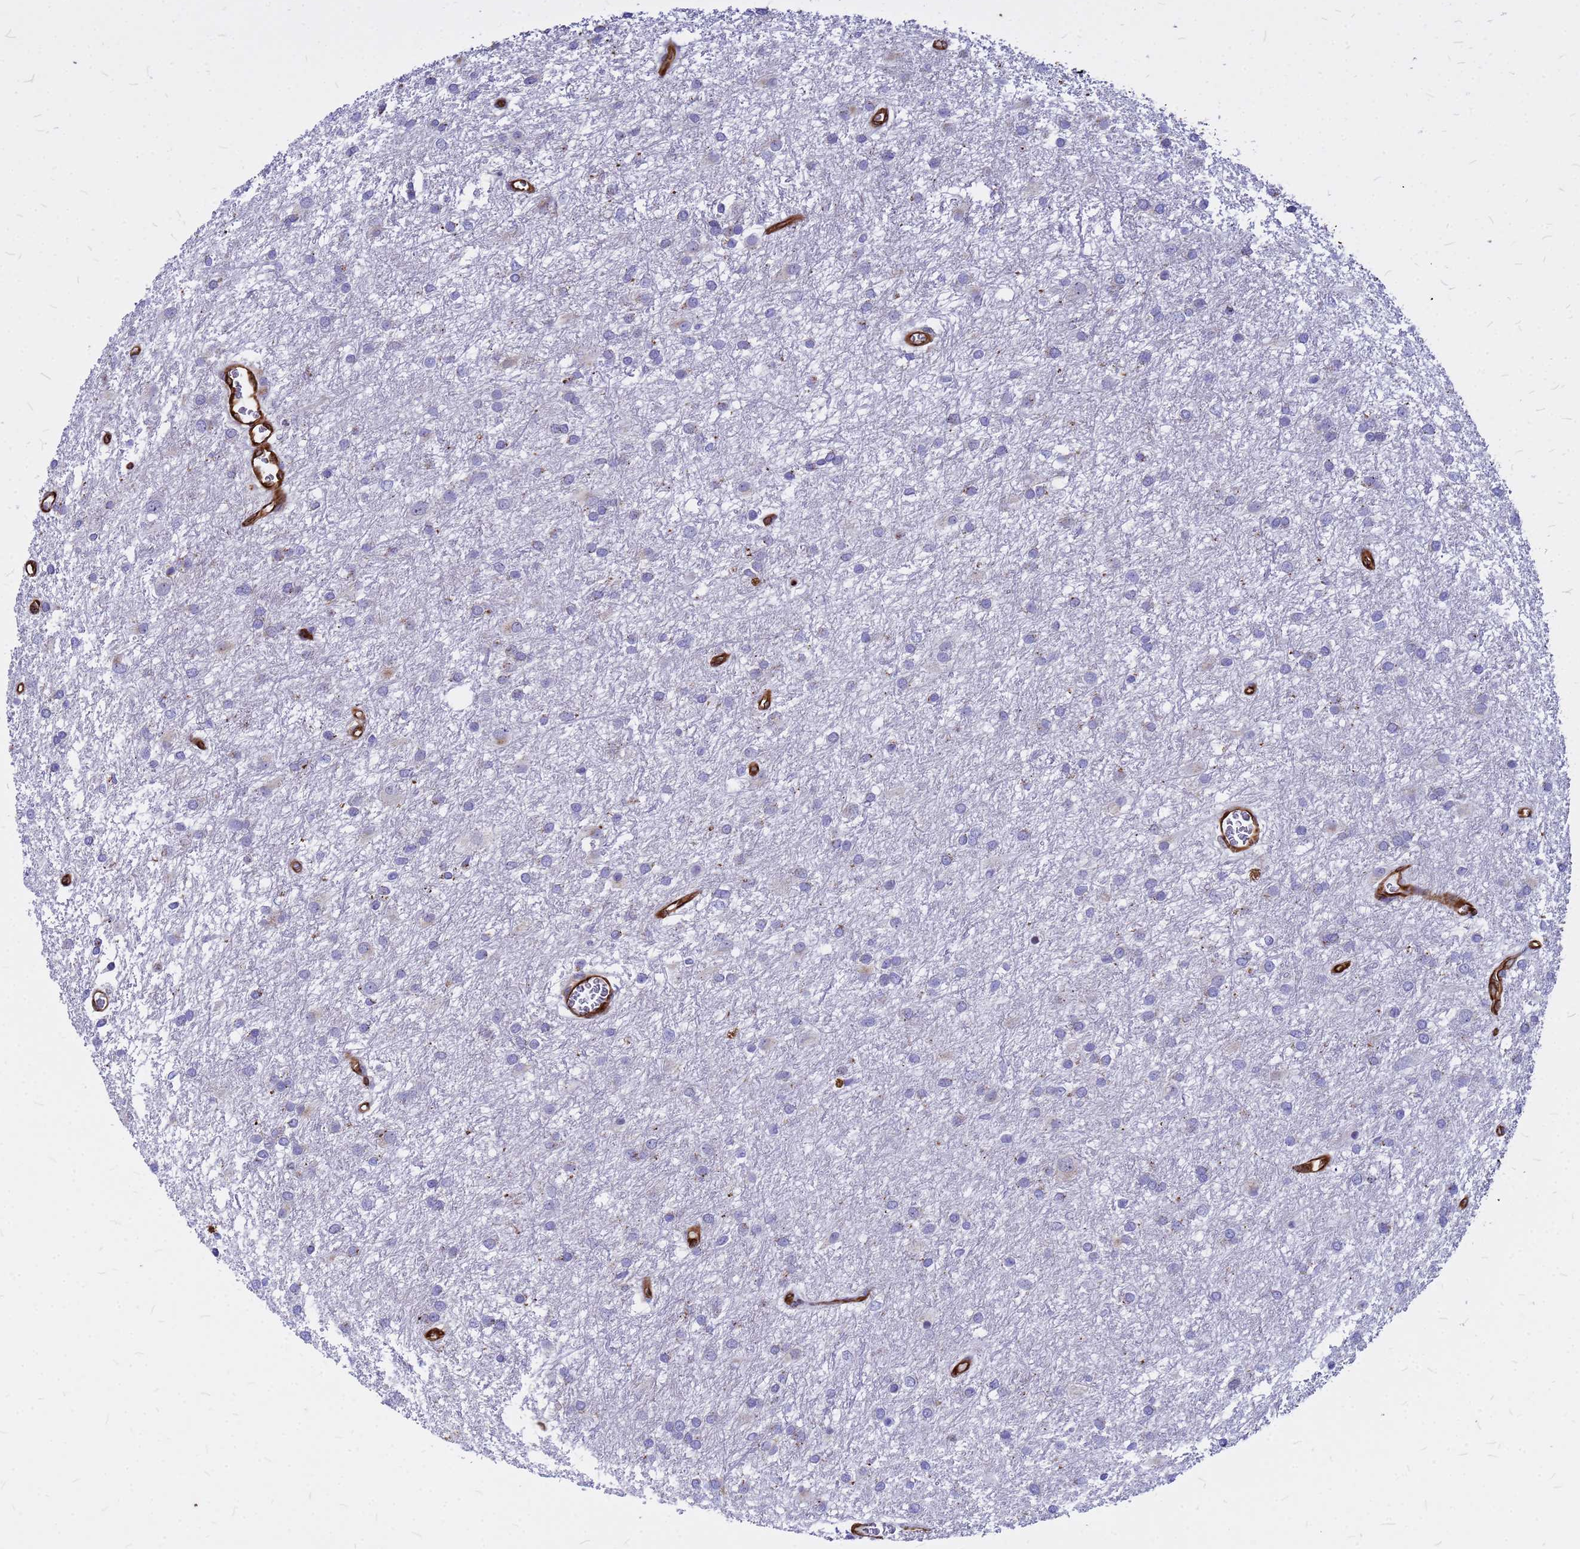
{"staining": {"intensity": "negative", "quantity": "none", "location": "none"}, "tissue": "glioma", "cell_type": "Tumor cells", "image_type": "cancer", "snomed": [{"axis": "morphology", "description": "Glioma, malignant, High grade"}, {"axis": "topography", "description": "Brain"}], "caption": "Glioma was stained to show a protein in brown. There is no significant staining in tumor cells.", "gene": "NOSTRIN", "patient": {"sex": "female", "age": 50}}